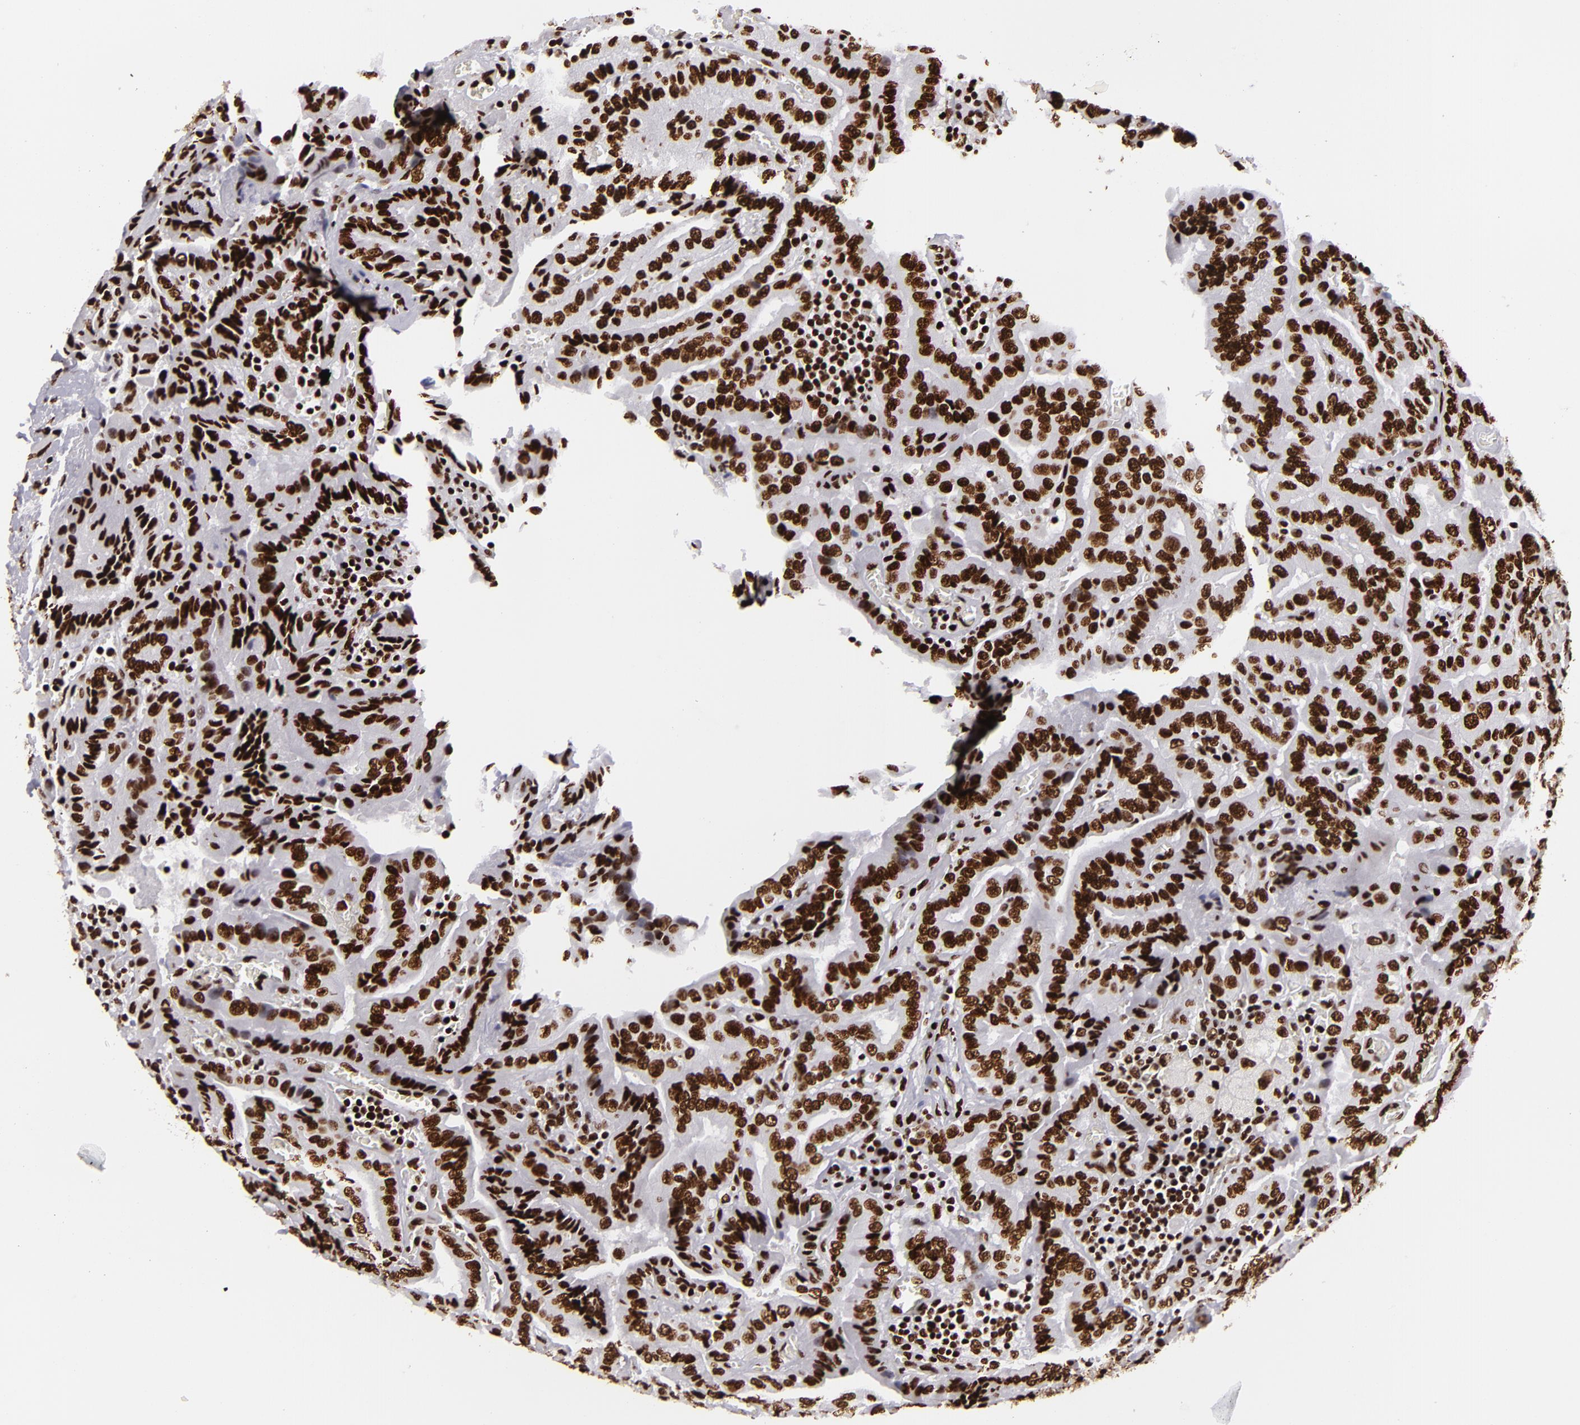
{"staining": {"intensity": "strong", "quantity": ">75%", "location": "nuclear"}, "tissue": "thyroid cancer", "cell_type": "Tumor cells", "image_type": "cancer", "snomed": [{"axis": "morphology", "description": "Papillary adenocarcinoma, NOS"}, {"axis": "topography", "description": "Thyroid gland"}], "caption": "DAB (3,3'-diaminobenzidine) immunohistochemical staining of thyroid cancer (papillary adenocarcinoma) shows strong nuclear protein expression in about >75% of tumor cells.", "gene": "SAFB", "patient": {"sex": "female", "age": 71}}